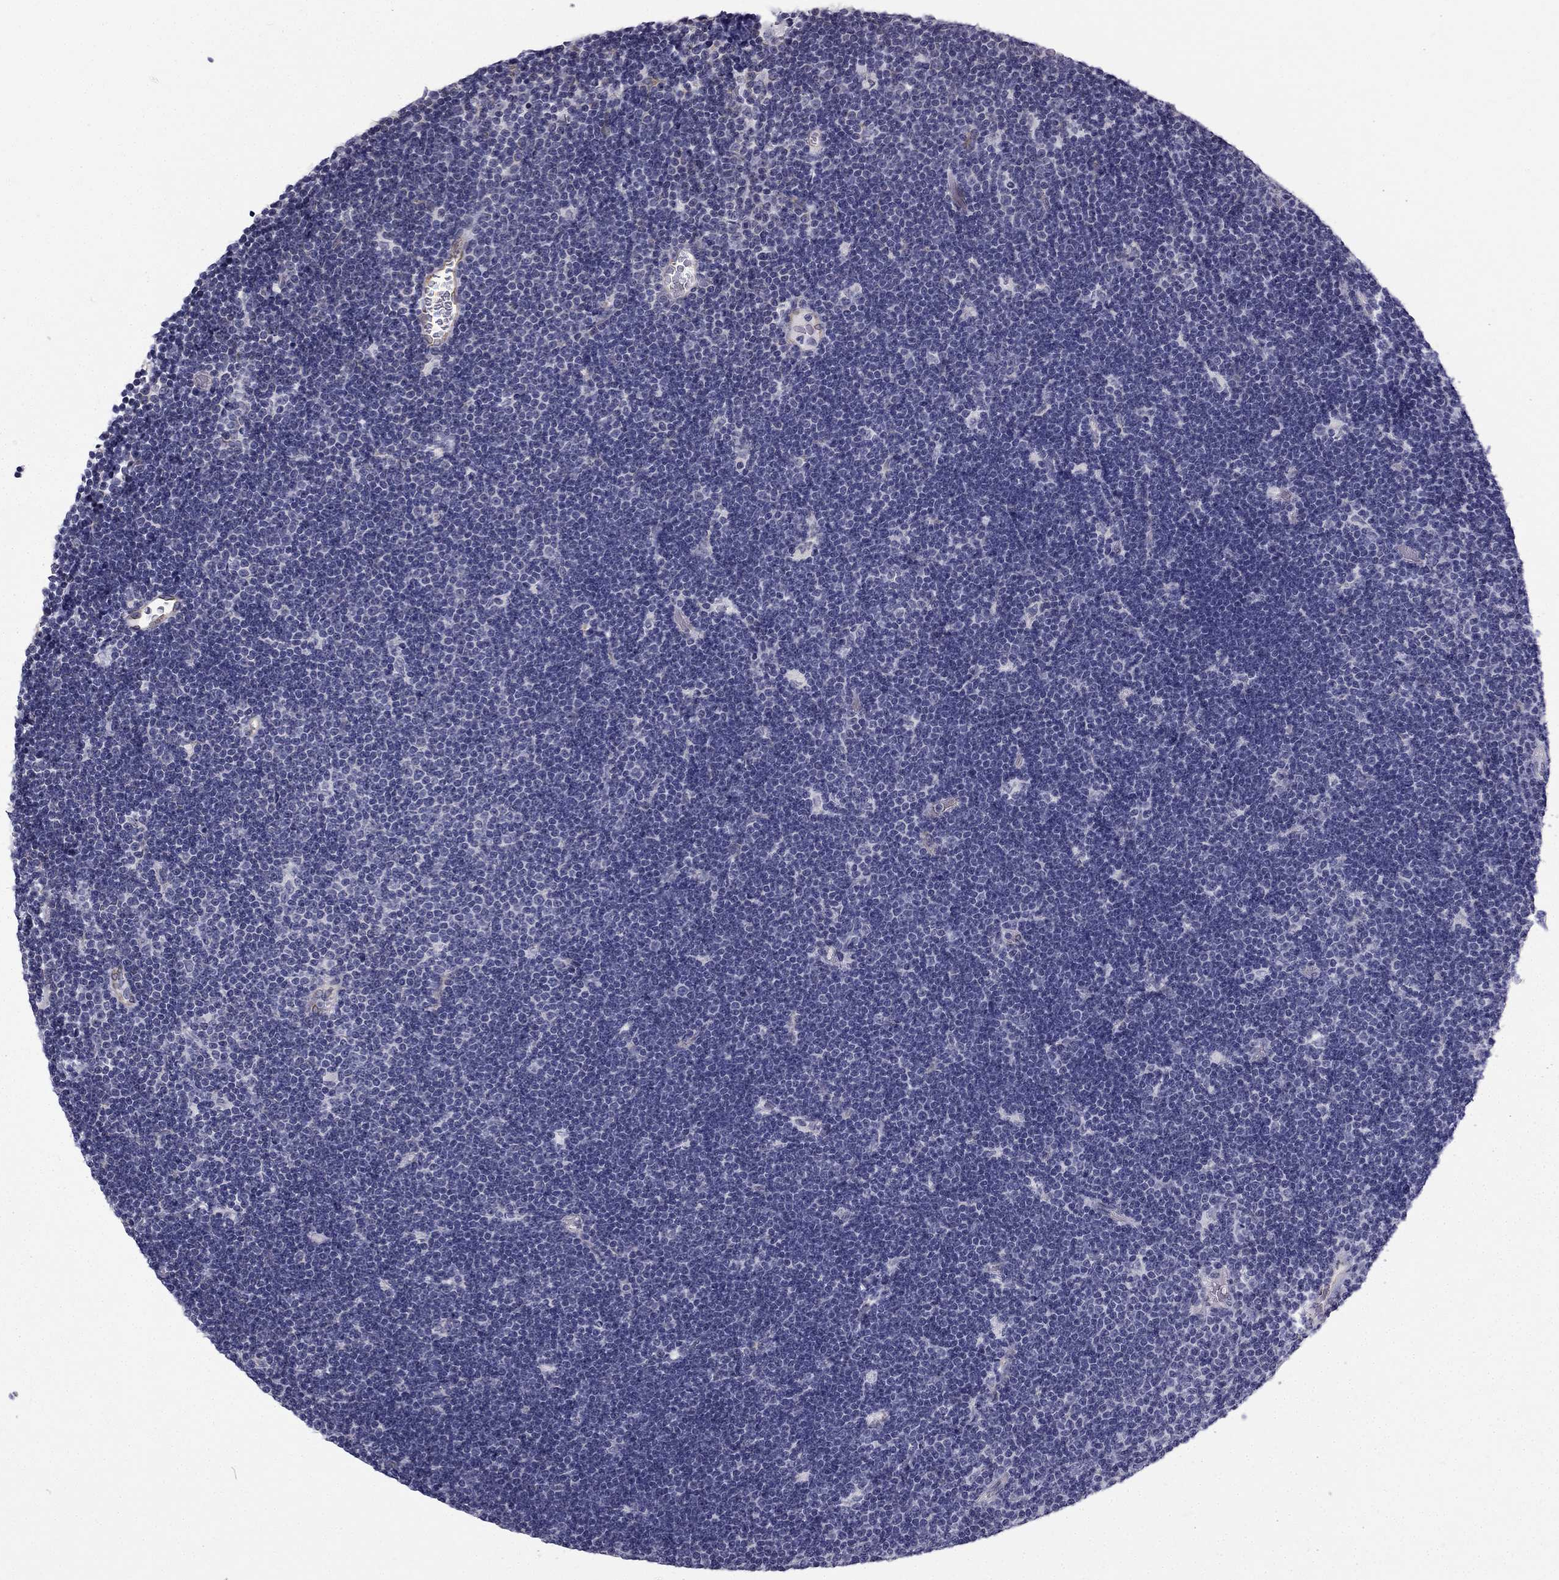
{"staining": {"intensity": "negative", "quantity": "none", "location": "none"}, "tissue": "lymphoma", "cell_type": "Tumor cells", "image_type": "cancer", "snomed": [{"axis": "morphology", "description": "Malignant lymphoma, non-Hodgkin's type, Low grade"}, {"axis": "topography", "description": "Brain"}], "caption": "A high-resolution micrograph shows immunohistochemistry (IHC) staining of lymphoma, which exhibits no significant expression in tumor cells.", "gene": "CCDC40", "patient": {"sex": "female", "age": 66}}